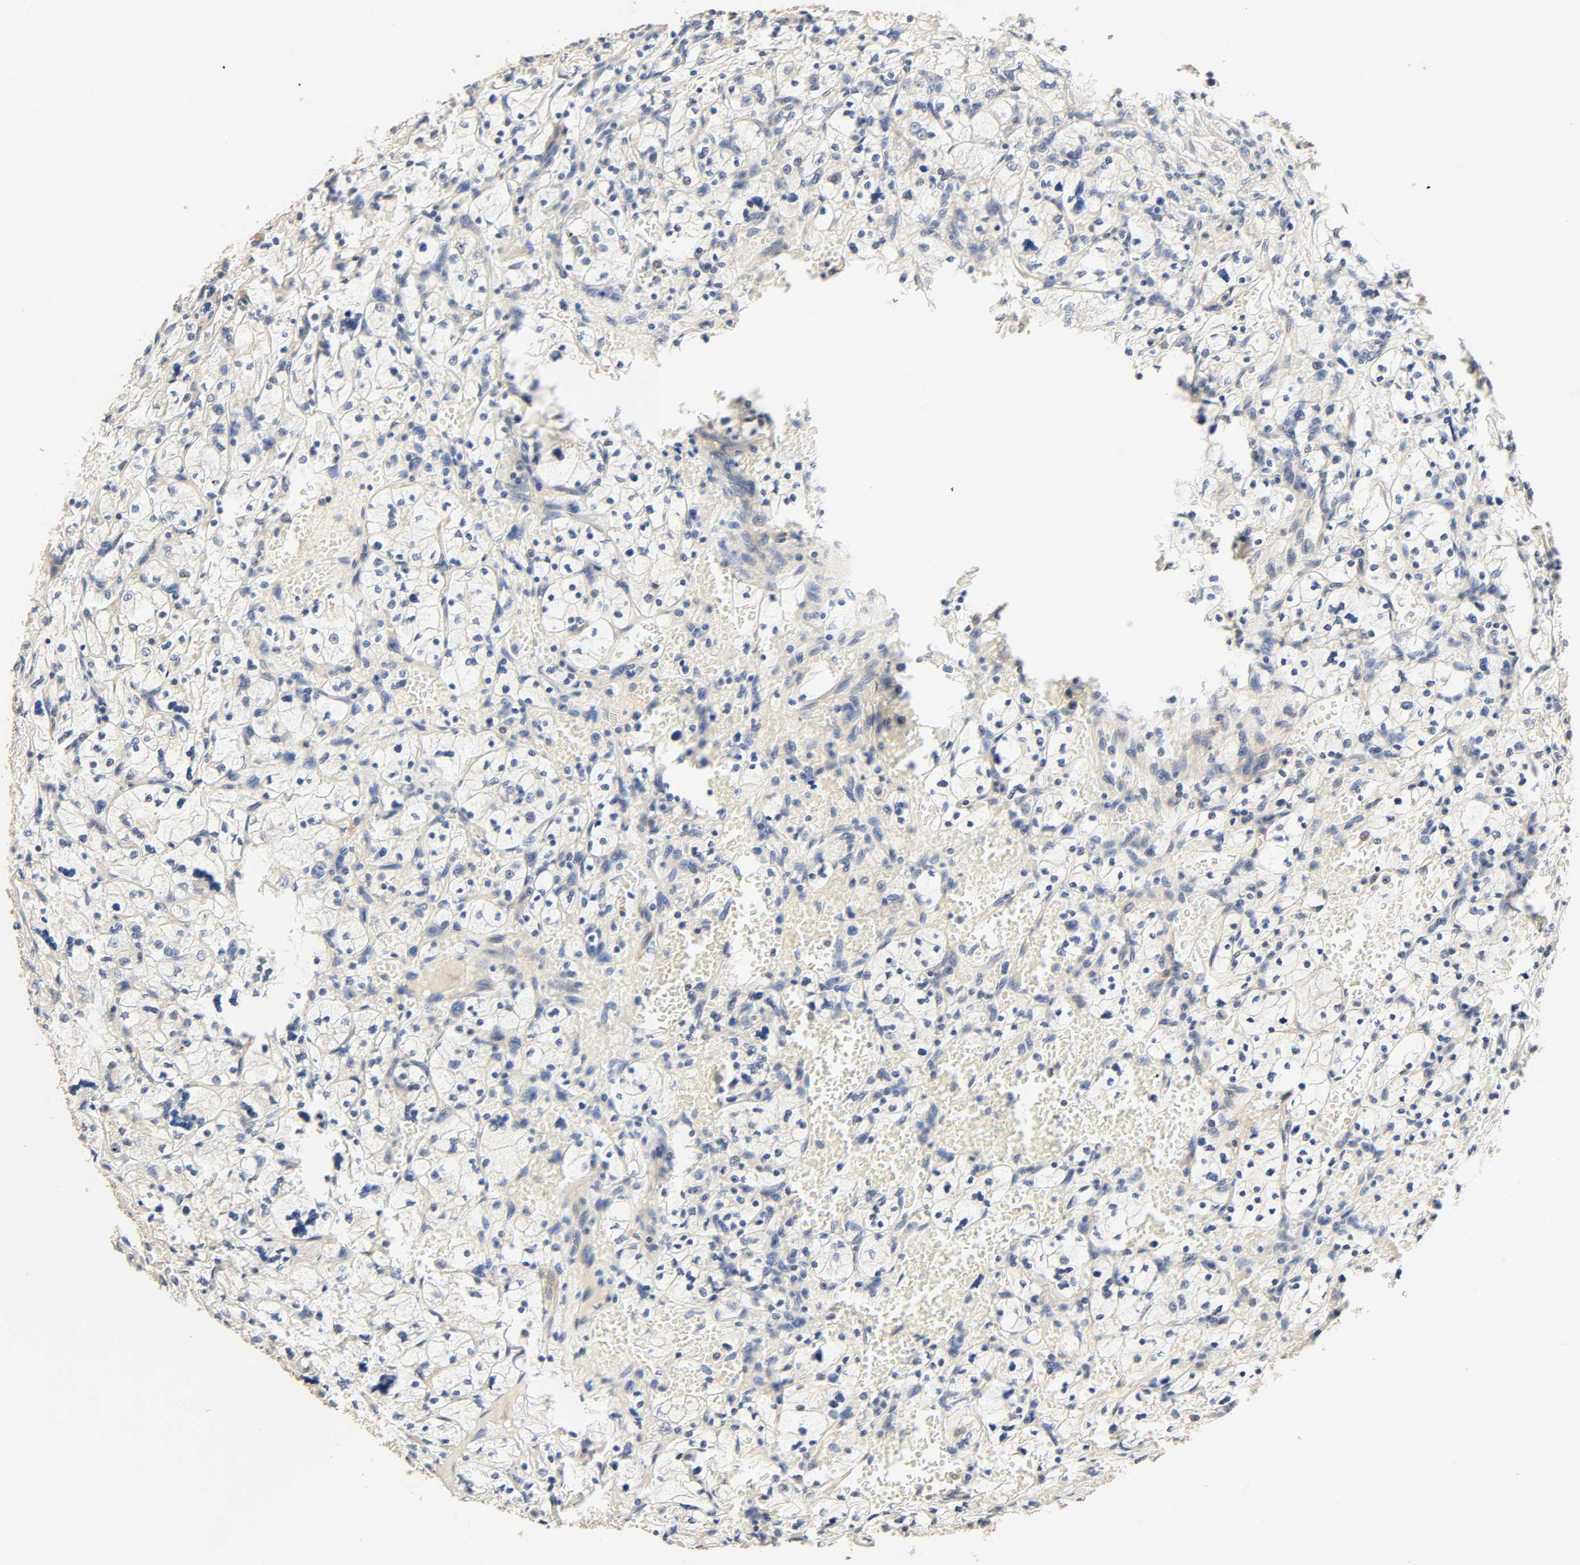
{"staining": {"intensity": "negative", "quantity": "none", "location": "none"}, "tissue": "renal cancer", "cell_type": "Tumor cells", "image_type": "cancer", "snomed": [{"axis": "morphology", "description": "Adenocarcinoma, NOS"}, {"axis": "topography", "description": "Kidney"}], "caption": "Immunohistochemical staining of human adenocarcinoma (renal) displays no significant expression in tumor cells. Nuclei are stained in blue.", "gene": "CACNA1G", "patient": {"sex": "female", "age": 83}}